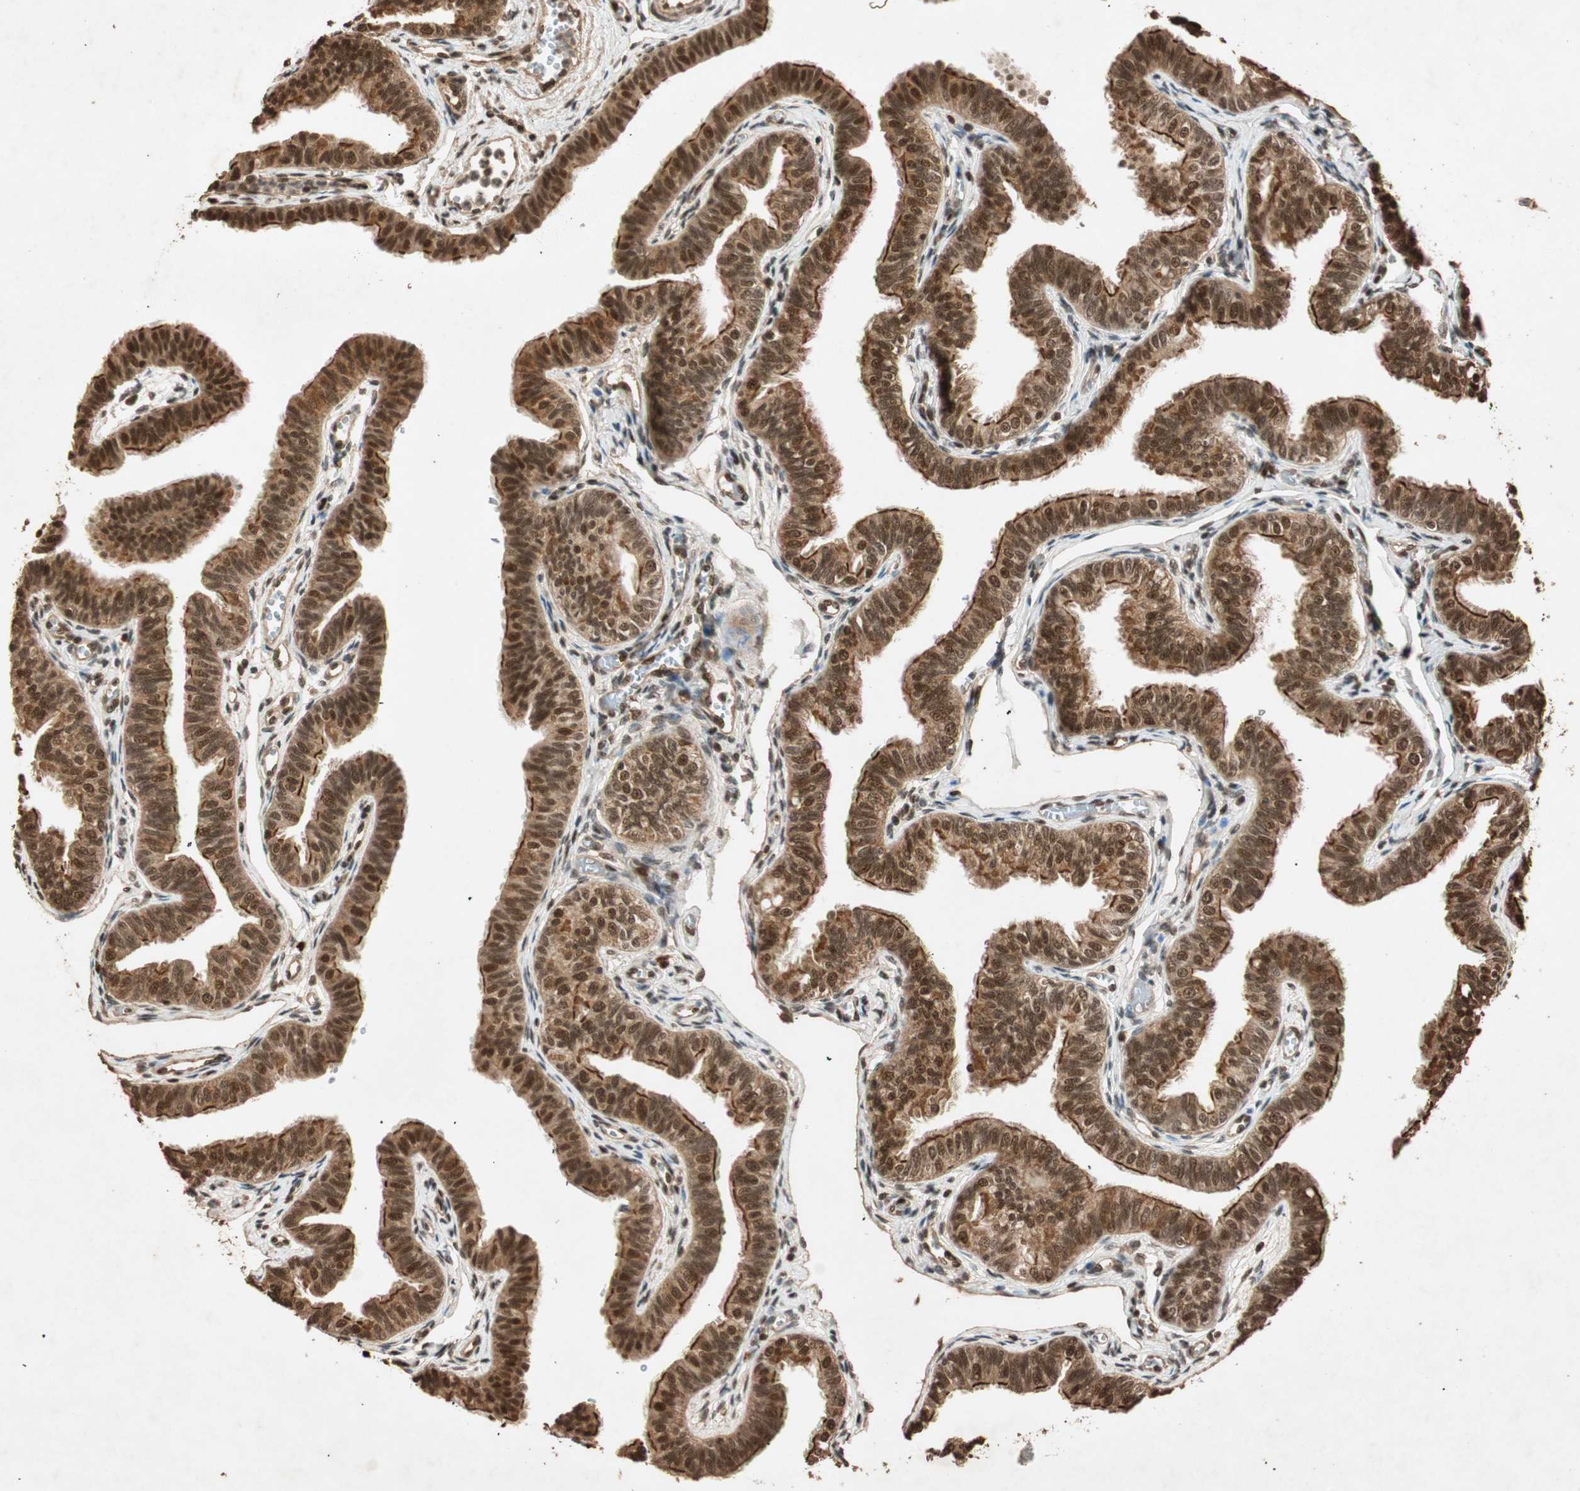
{"staining": {"intensity": "strong", "quantity": ">75%", "location": "cytoplasmic/membranous,nuclear"}, "tissue": "fallopian tube", "cell_type": "Glandular cells", "image_type": "normal", "snomed": [{"axis": "morphology", "description": "Normal tissue, NOS"}, {"axis": "morphology", "description": "Dermoid, NOS"}, {"axis": "topography", "description": "Fallopian tube"}], "caption": "Protein expression by immunohistochemistry shows strong cytoplasmic/membranous,nuclear expression in about >75% of glandular cells in benign fallopian tube. (Brightfield microscopy of DAB IHC at high magnification).", "gene": "ALKBH5", "patient": {"sex": "female", "age": 33}}